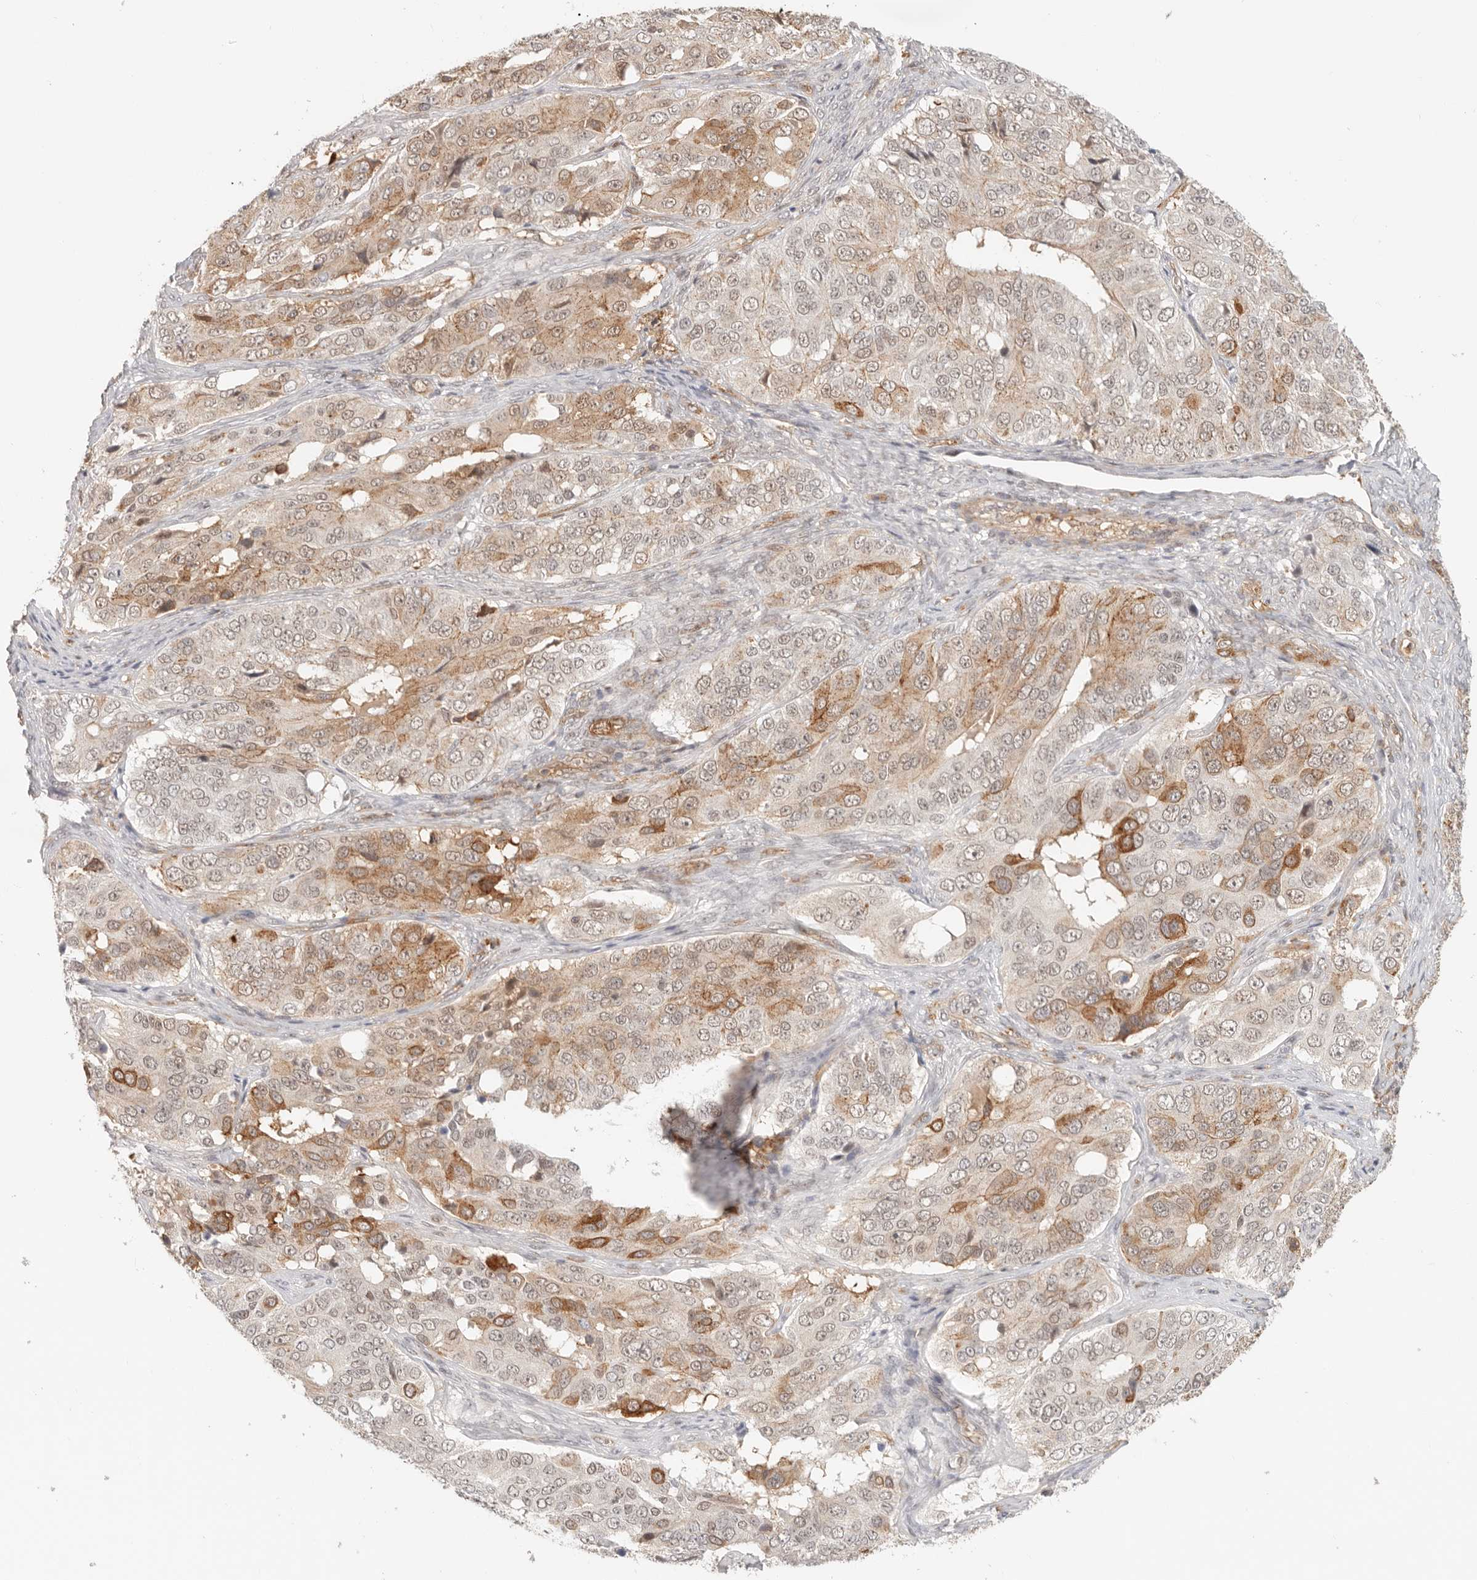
{"staining": {"intensity": "moderate", "quantity": "25%-75%", "location": "cytoplasmic/membranous,nuclear"}, "tissue": "ovarian cancer", "cell_type": "Tumor cells", "image_type": "cancer", "snomed": [{"axis": "morphology", "description": "Carcinoma, endometroid"}, {"axis": "topography", "description": "Ovary"}], "caption": "Protein staining reveals moderate cytoplasmic/membranous and nuclear expression in approximately 25%-75% of tumor cells in ovarian endometroid carcinoma. Using DAB (brown) and hematoxylin (blue) stains, captured at high magnification using brightfield microscopy.", "gene": "HEXD", "patient": {"sex": "female", "age": 51}}